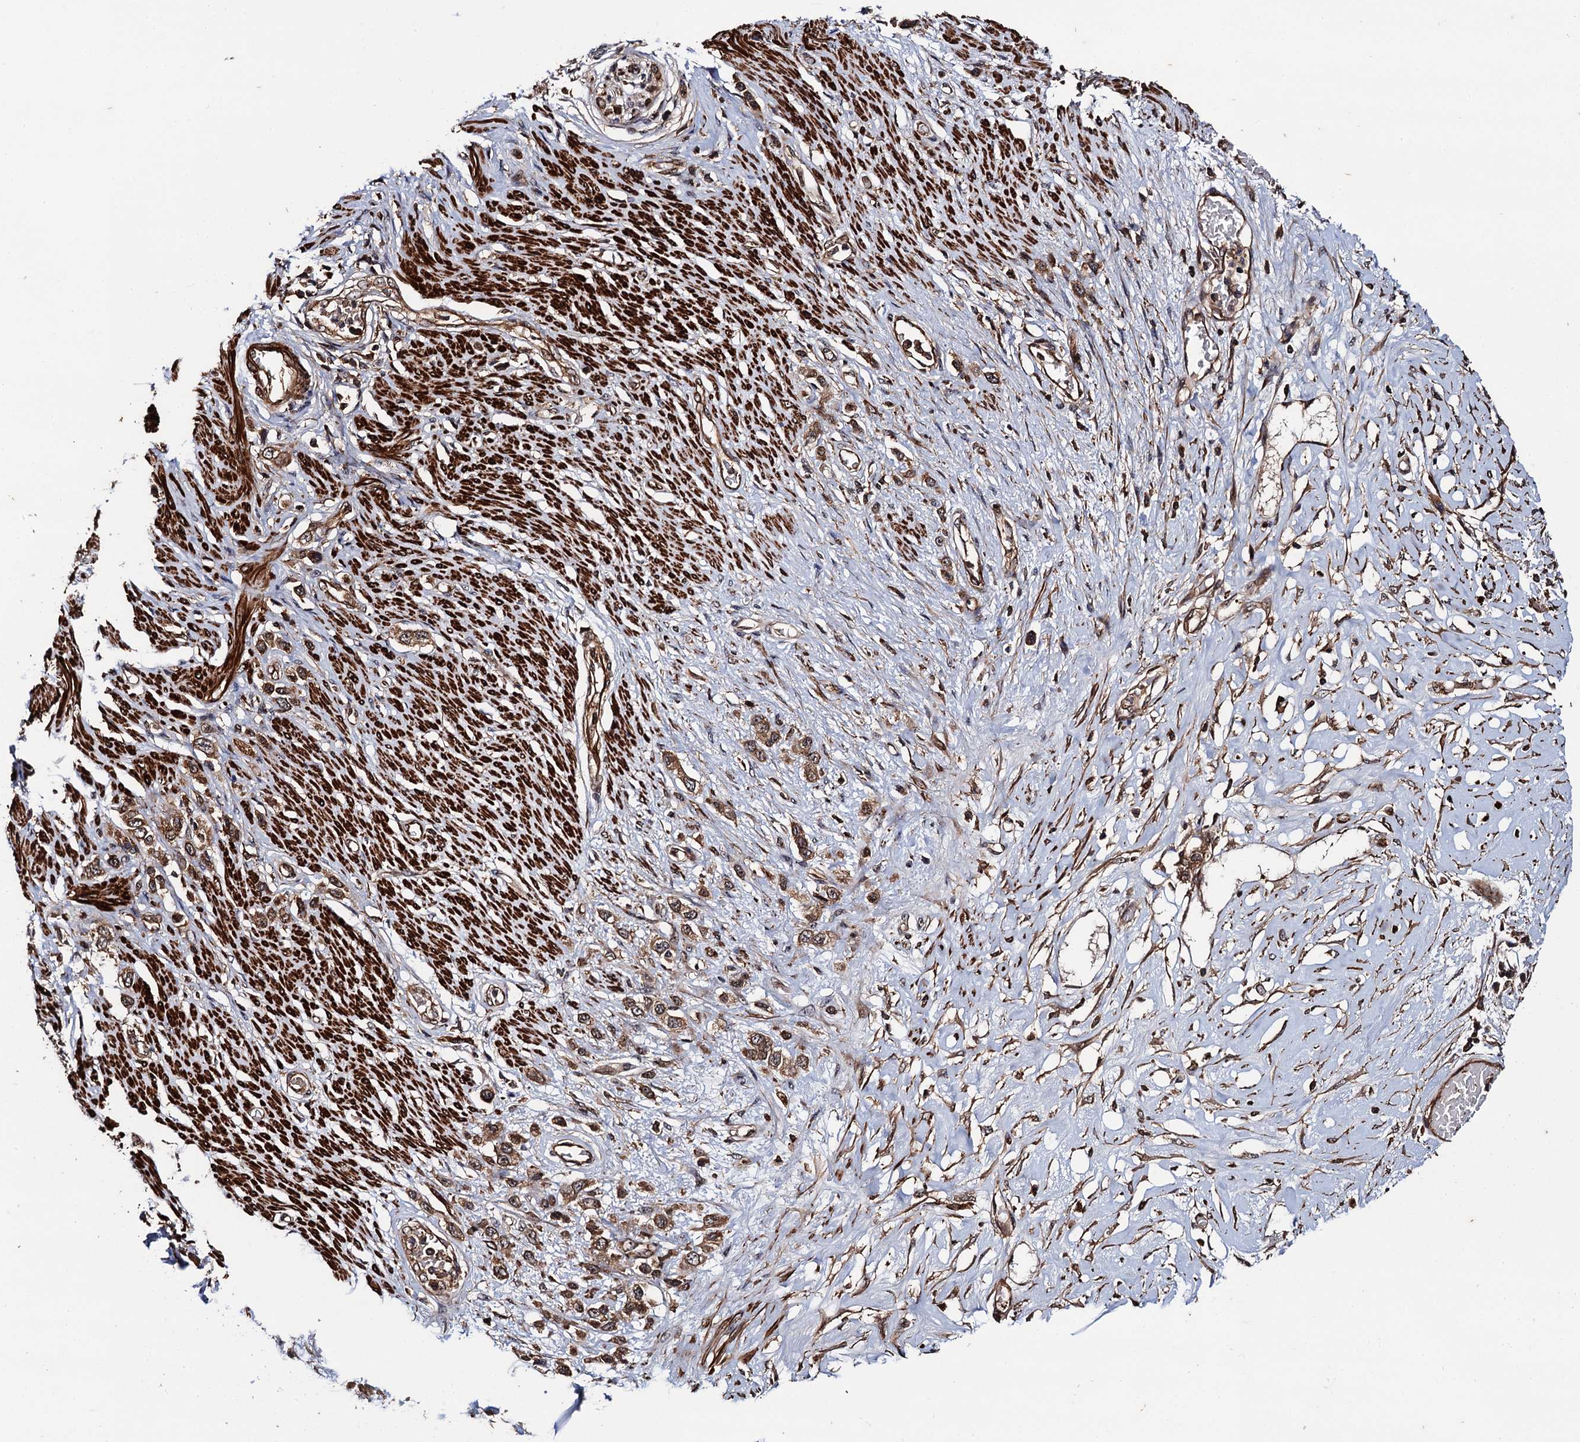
{"staining": {"intensity": "moderate", "quantity": ">75%", "location": "cytoplasmic/membranous"}, "tissue": "stomach cancer", "cell_type": "Tumor cells", "image_type": "cancer", "snomed": [{"axis": "morphology", "description": "Adenocarcinoma, NOS"}, {"axis": "morphology", "description": "Adenocarcinoma, High grade"}, {"axis": "topography", "description": "Stomach, upper"}, {"axis": "topography", "description": "Stomach, lower"}], "caption": "Protein staining exhibits moderate cytoplasmic/membranous staining in approximately >75% of tumor cells in adenocarcinoma (stomach).", "gene": "BORA", "patient": {"sex": "female", "age": 65}}